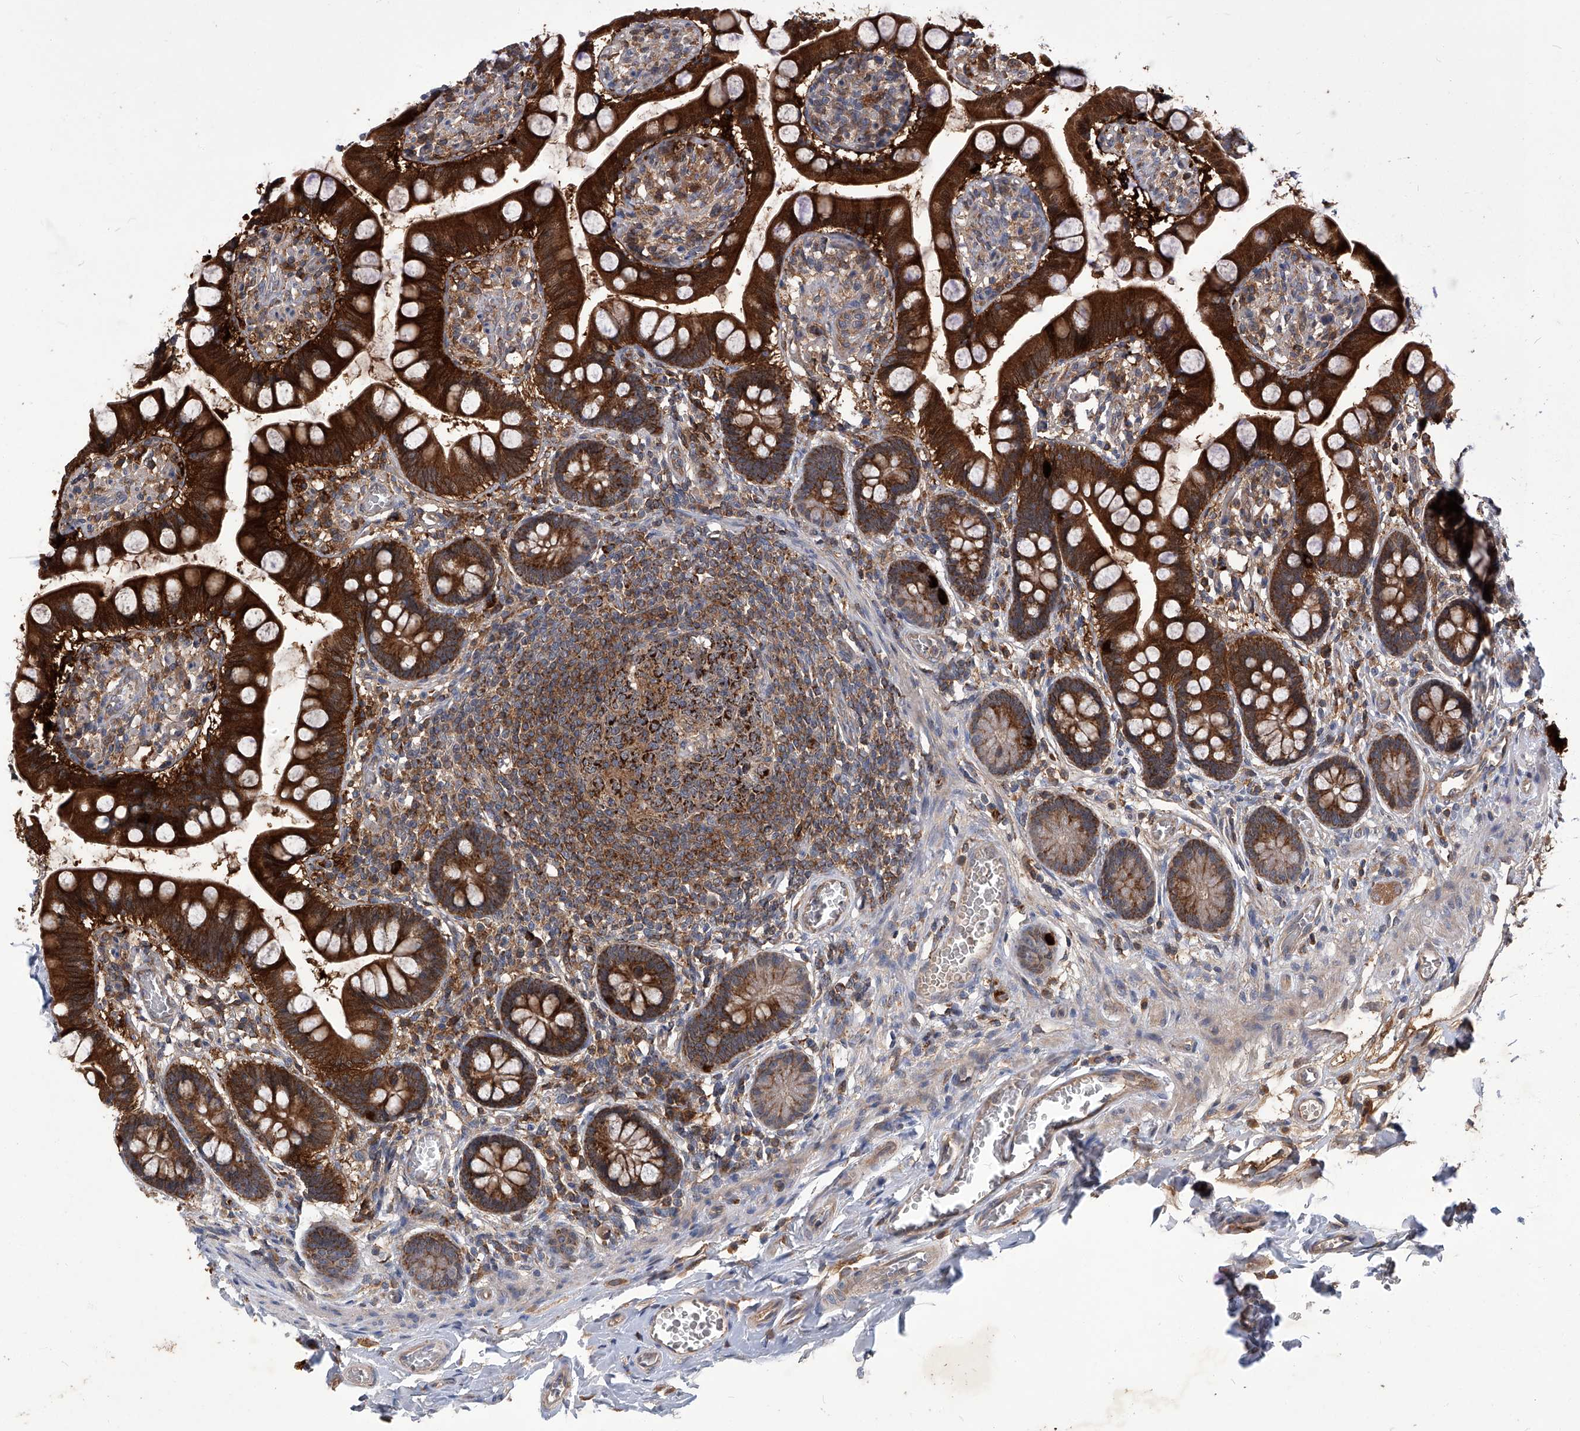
{"staining": {"intensity": "strong", "quantity": ">75%", "location": "cytoplasmic/membranous"}, "tissue": "small intestine", "cell_type": "Glandular cells", "image_type": "normal", "snomed": [{"axis": "morphology", "description": "Normal tissue, NOS"}, {"axis": "topography", "description": "Small intestine"}], "caption": "Immunohistochemistry photomicrograph of normal small intestine: small intestine stained using IHC displays high levels of strong protein expression localized specifically in the cytoplasmic/membranous of glandular cells, appearing as a cytoplasmic/membranous brown color.", "gene": "TNFRSF13B", "patient": {"sex": "male", "age": 52}}